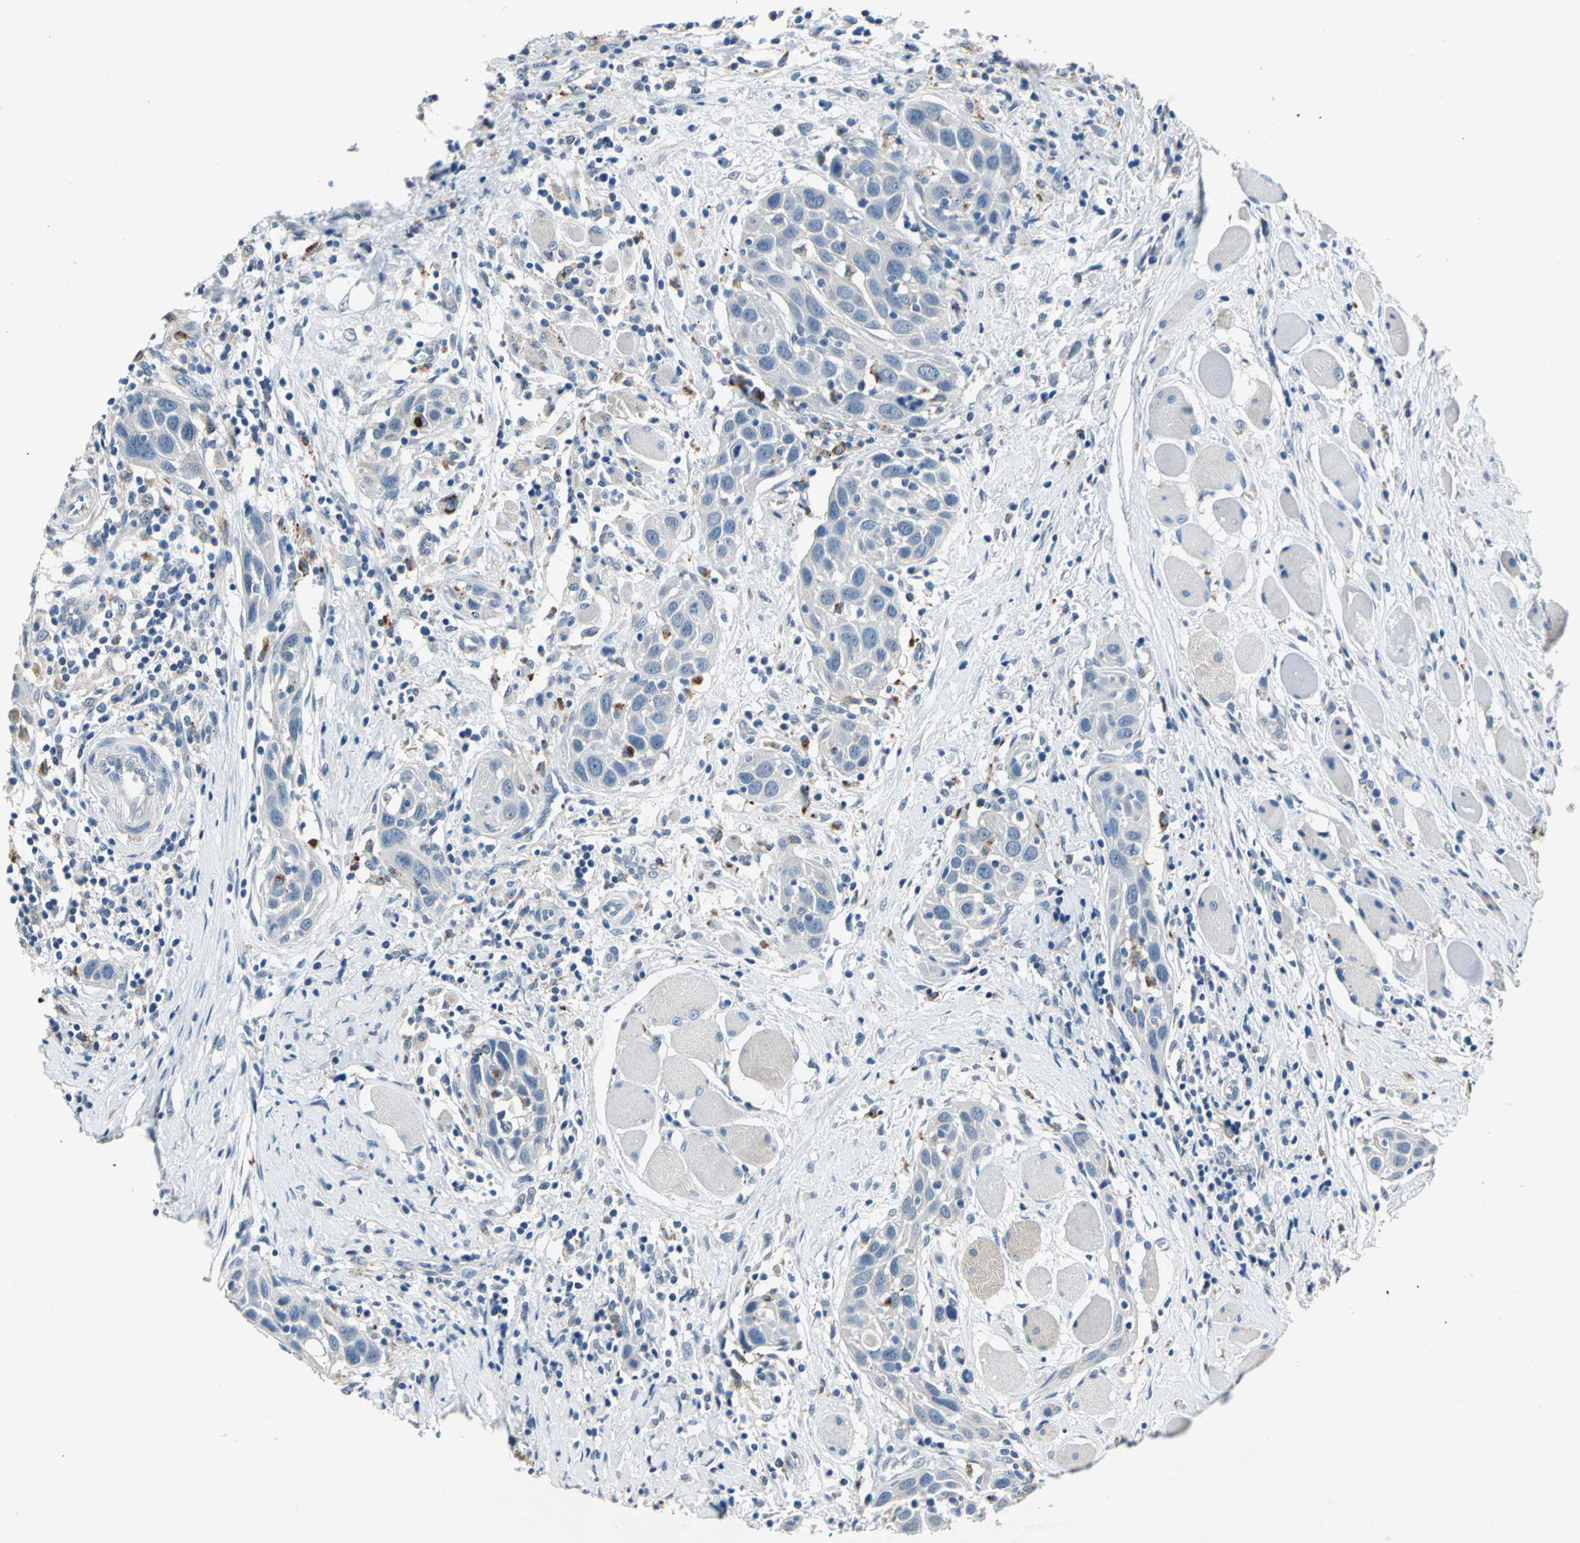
{"staining": {"intensity": "weak", "quantity": "<25%", "location": "cytoplasmic/membranous"}, "tissue": "head and neck cancer", "cell_type": "Tumor cells", "image_type": "cancer", "snomed": [{"axis": "morphology", "description": "Squamous cell carcinoma, NOS"}, {"axis": "topography", "description": "Oral tissue"}, {"axis": "topography", "description": "Head-Neck"}], "caption": "High power microscopy micrograph of an immunohistochemistry photomicrograph of squamous cell carcinoma (head and neck), revealing no significant staining in tumor cells.", "gene": "RASD2", "patient": {"sex": "female", "age": 50}}